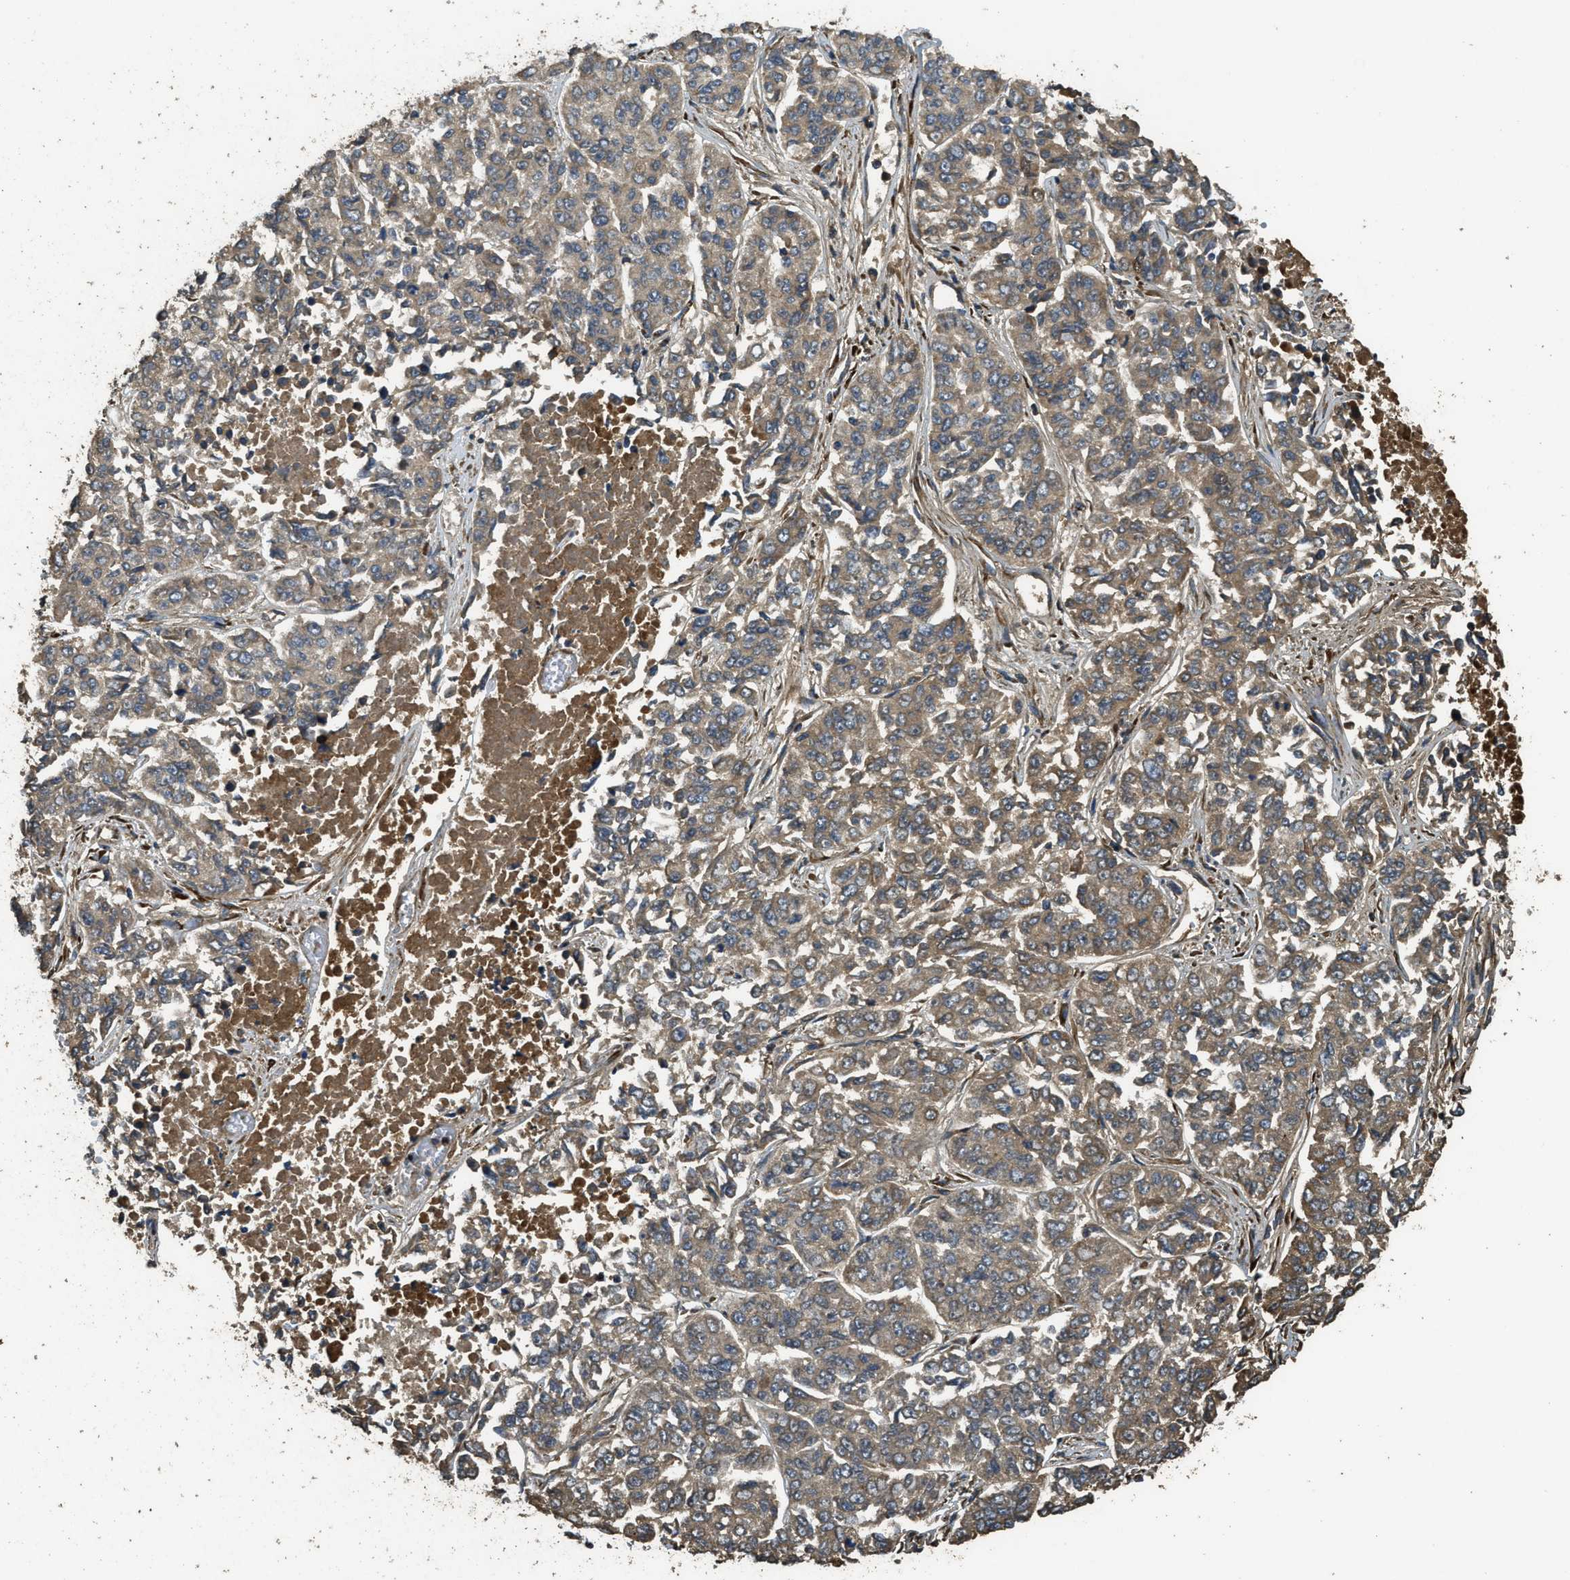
{"staining": {"intensity": "moderate", "quantity": ">75%", "location": "cytoplasmic/membranous"}, "tissue": "lung cancer", "cell_type": "Tumor cells", "image_type": "cancer", "snomed": [{"axis": "morphology", "description": "Adenocarcinoma, NOS"}, {"axis": "topography", "description": "Lung"}], "caption": "Protein expression analysis of human adenocarcinoma (lung) reveals moderate cytoplasmic/membranous staining in about >75% of tumor cells.", "gene": "PPP6R3", "patient": {"sex": "male", "age": 84}}